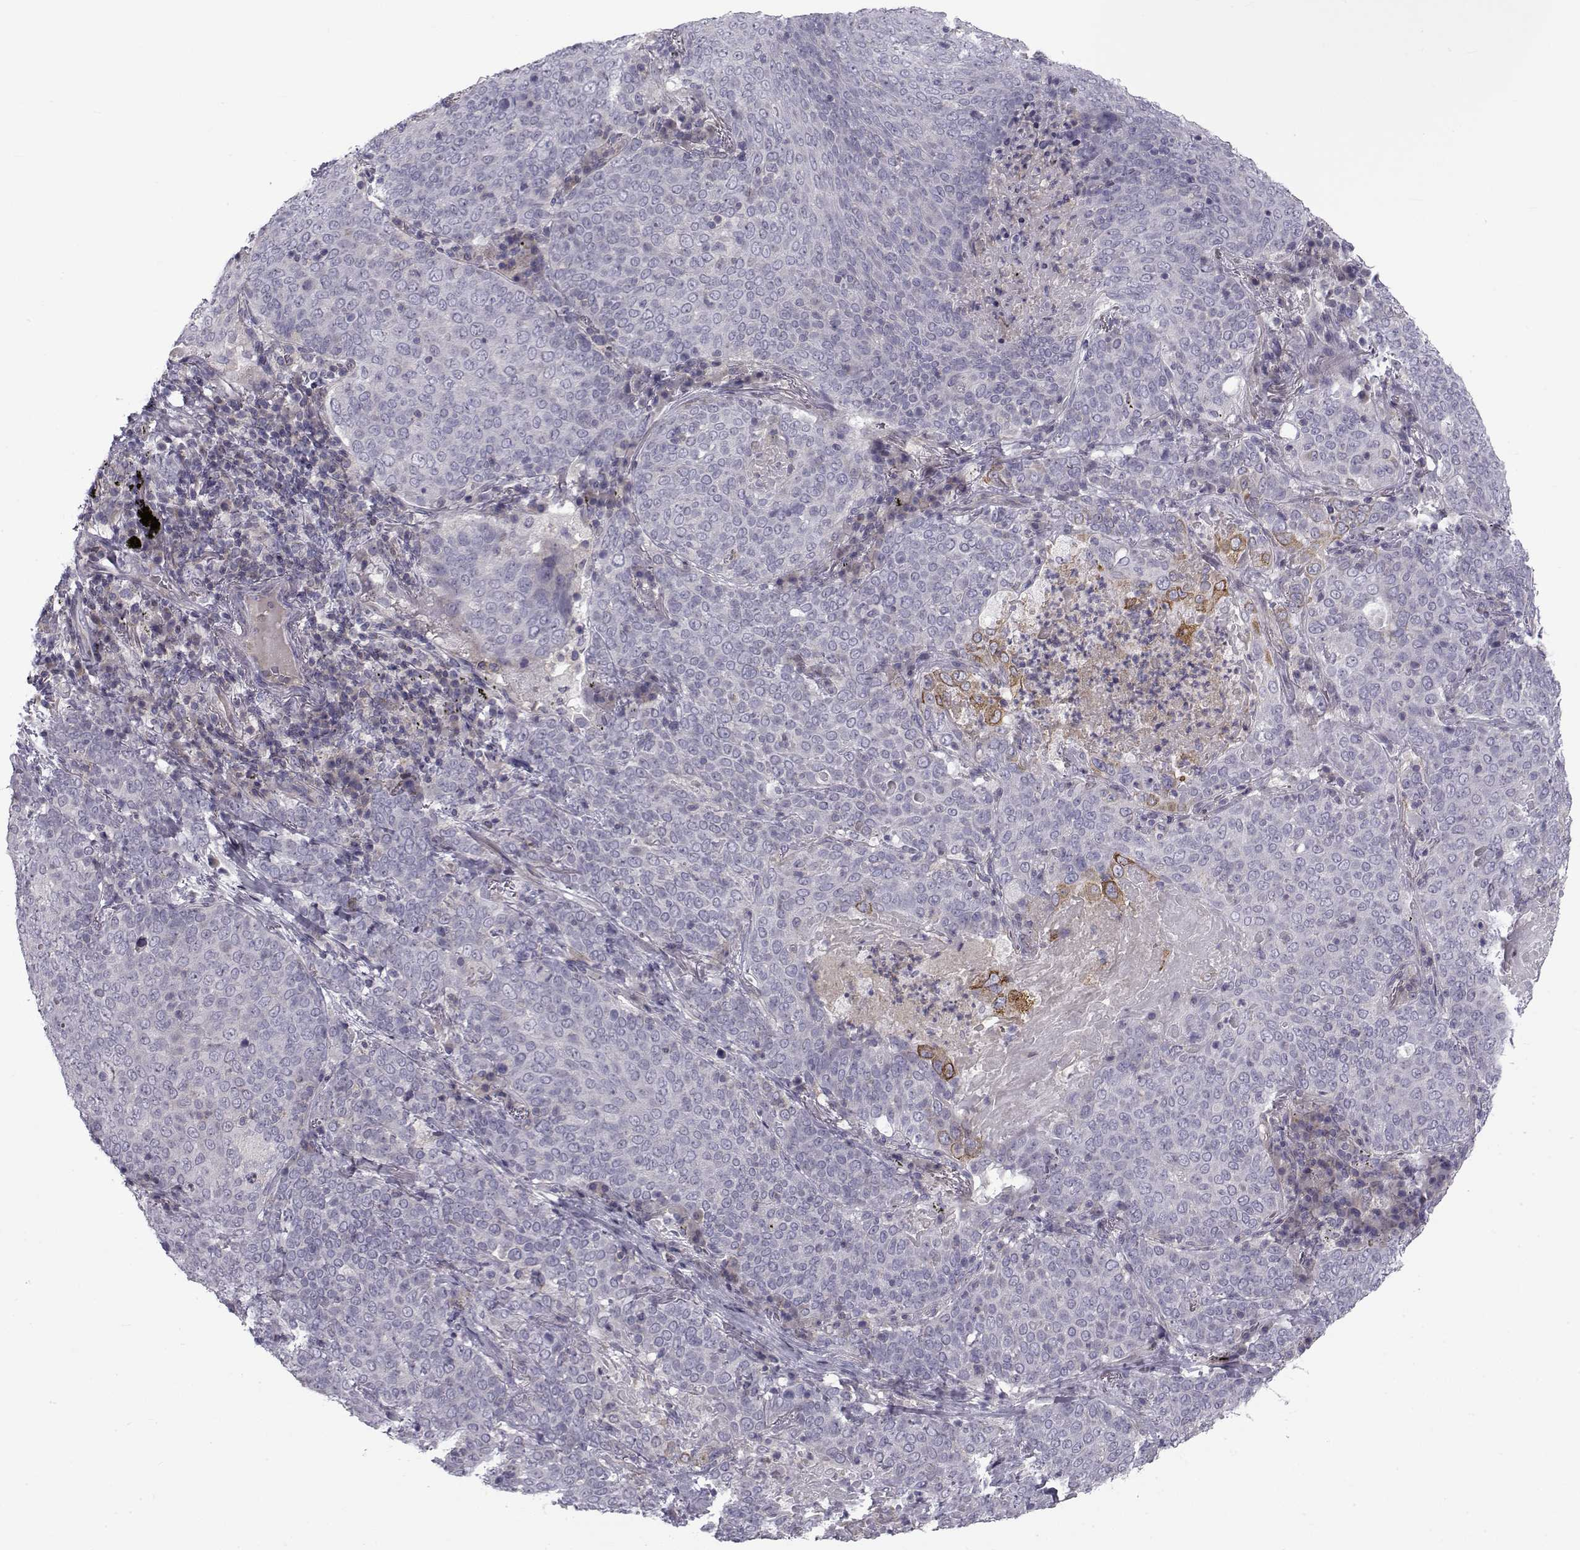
{"staining": {"intensity": "negative", "quantity": "none", "location": "none"}, "tissue": "lung cancer", "cell_type": "Tumor cells", "image_type": "cancer", "snomed": [{"axis": "morphology", "description": "Squamous cell carcinoma, NOS"}, {"axis": "topography", "description": "Lung"}], "caption": "The histopathology image demonstrates no staining of tumor cells in squamous cell carcinoma (lung).", "gene": "LRRC27", "patient": {"sex": "male", "age": 82}}